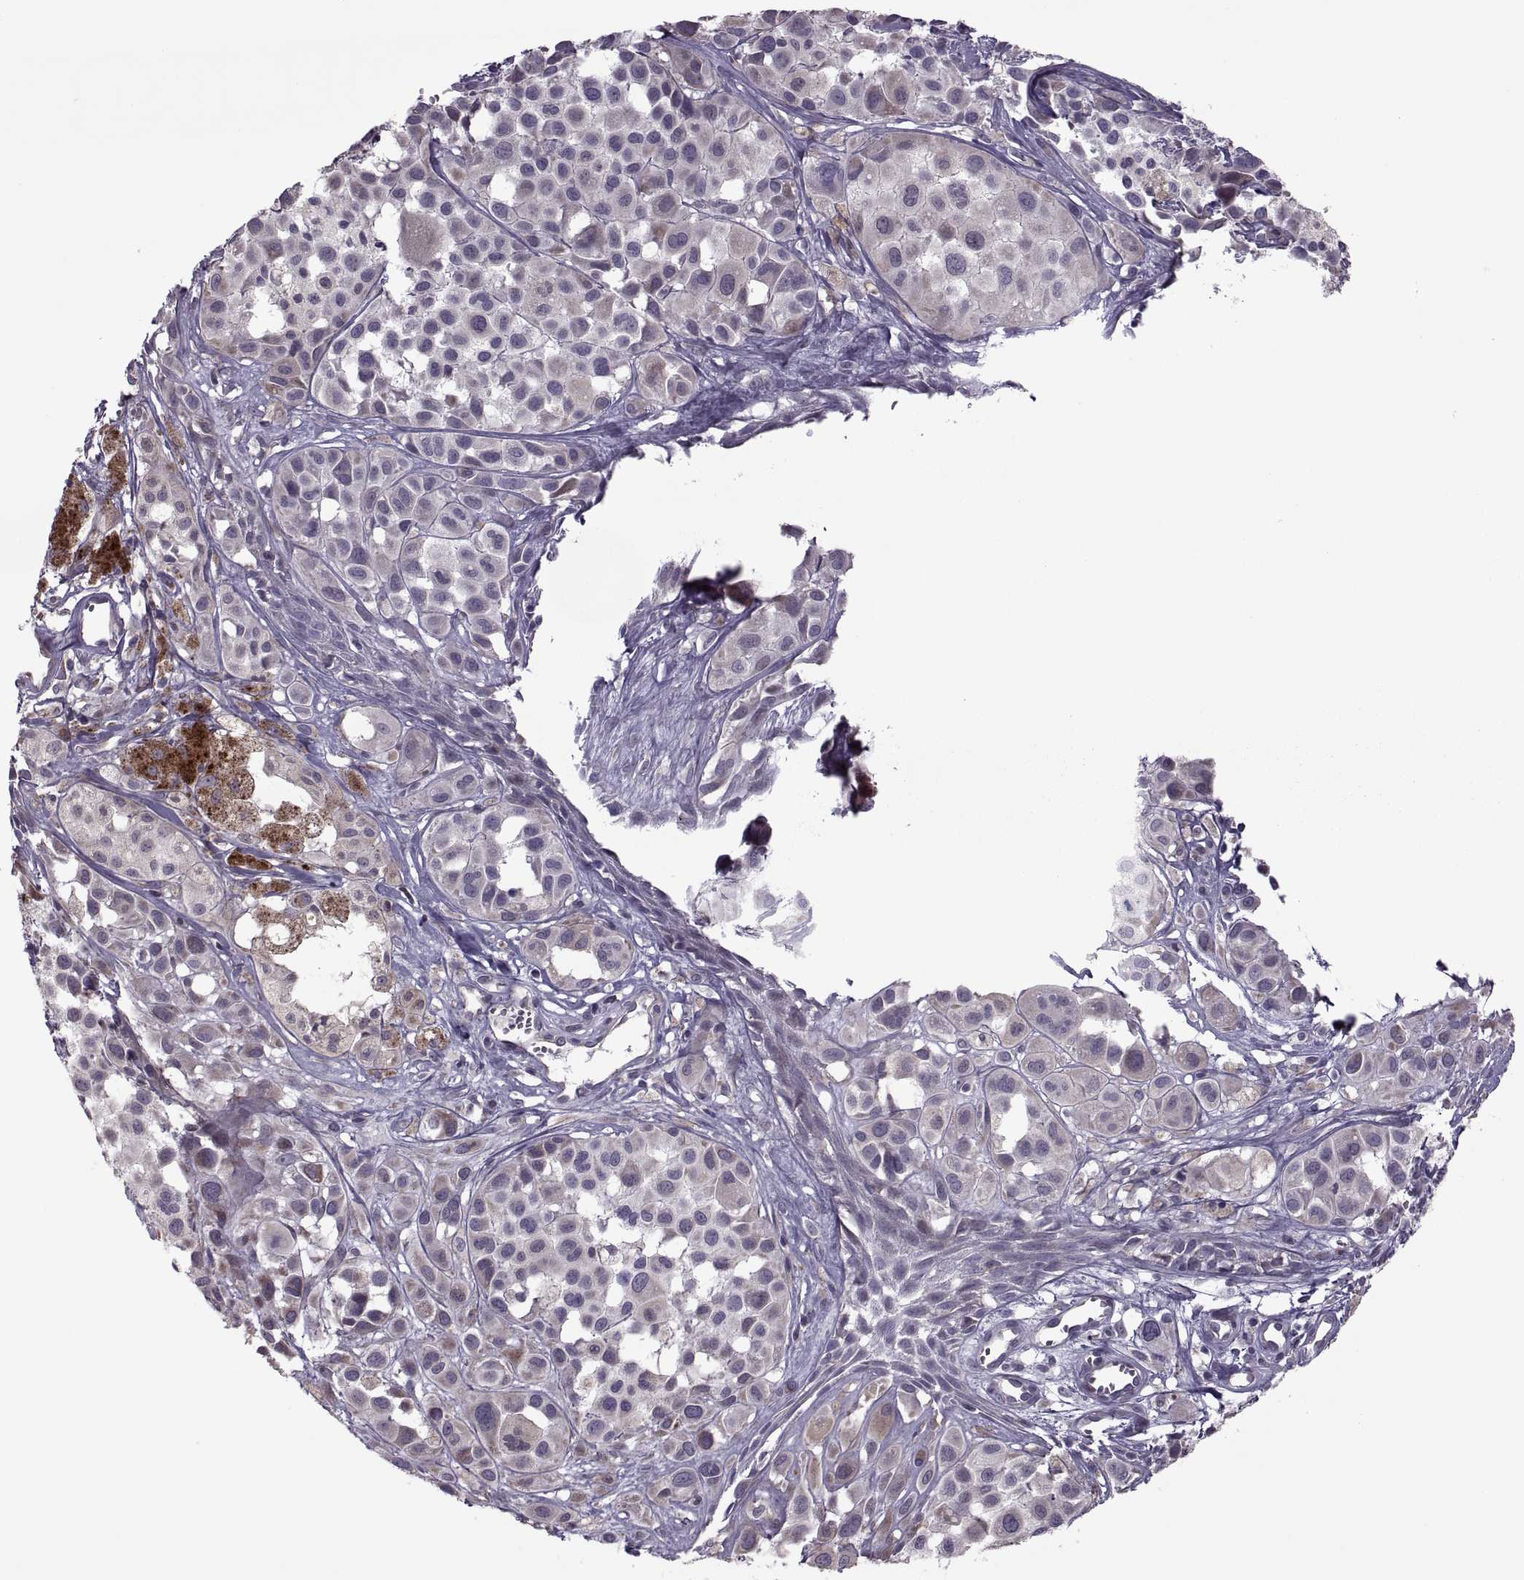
{"staining": {"intensity": "negative", "quantity": "none", "location": "none"}, "tissue": "melanoma", "cell_type": "Tumor cells", "image_type": "cancer", "snomed": [{"axis": "morphology", "description": "Malignant melanoma, NOS"}, {"axis": "topography", "description": "Skin"}], "caption": "High magnification brightfield microscopy of melanoma stained with DAB (brown) and counterstained with hematoxylin (blue): tumor cells show no significant positivity.", "gene": "ODF3", "patient": {"sex": "male", "age": 77}}